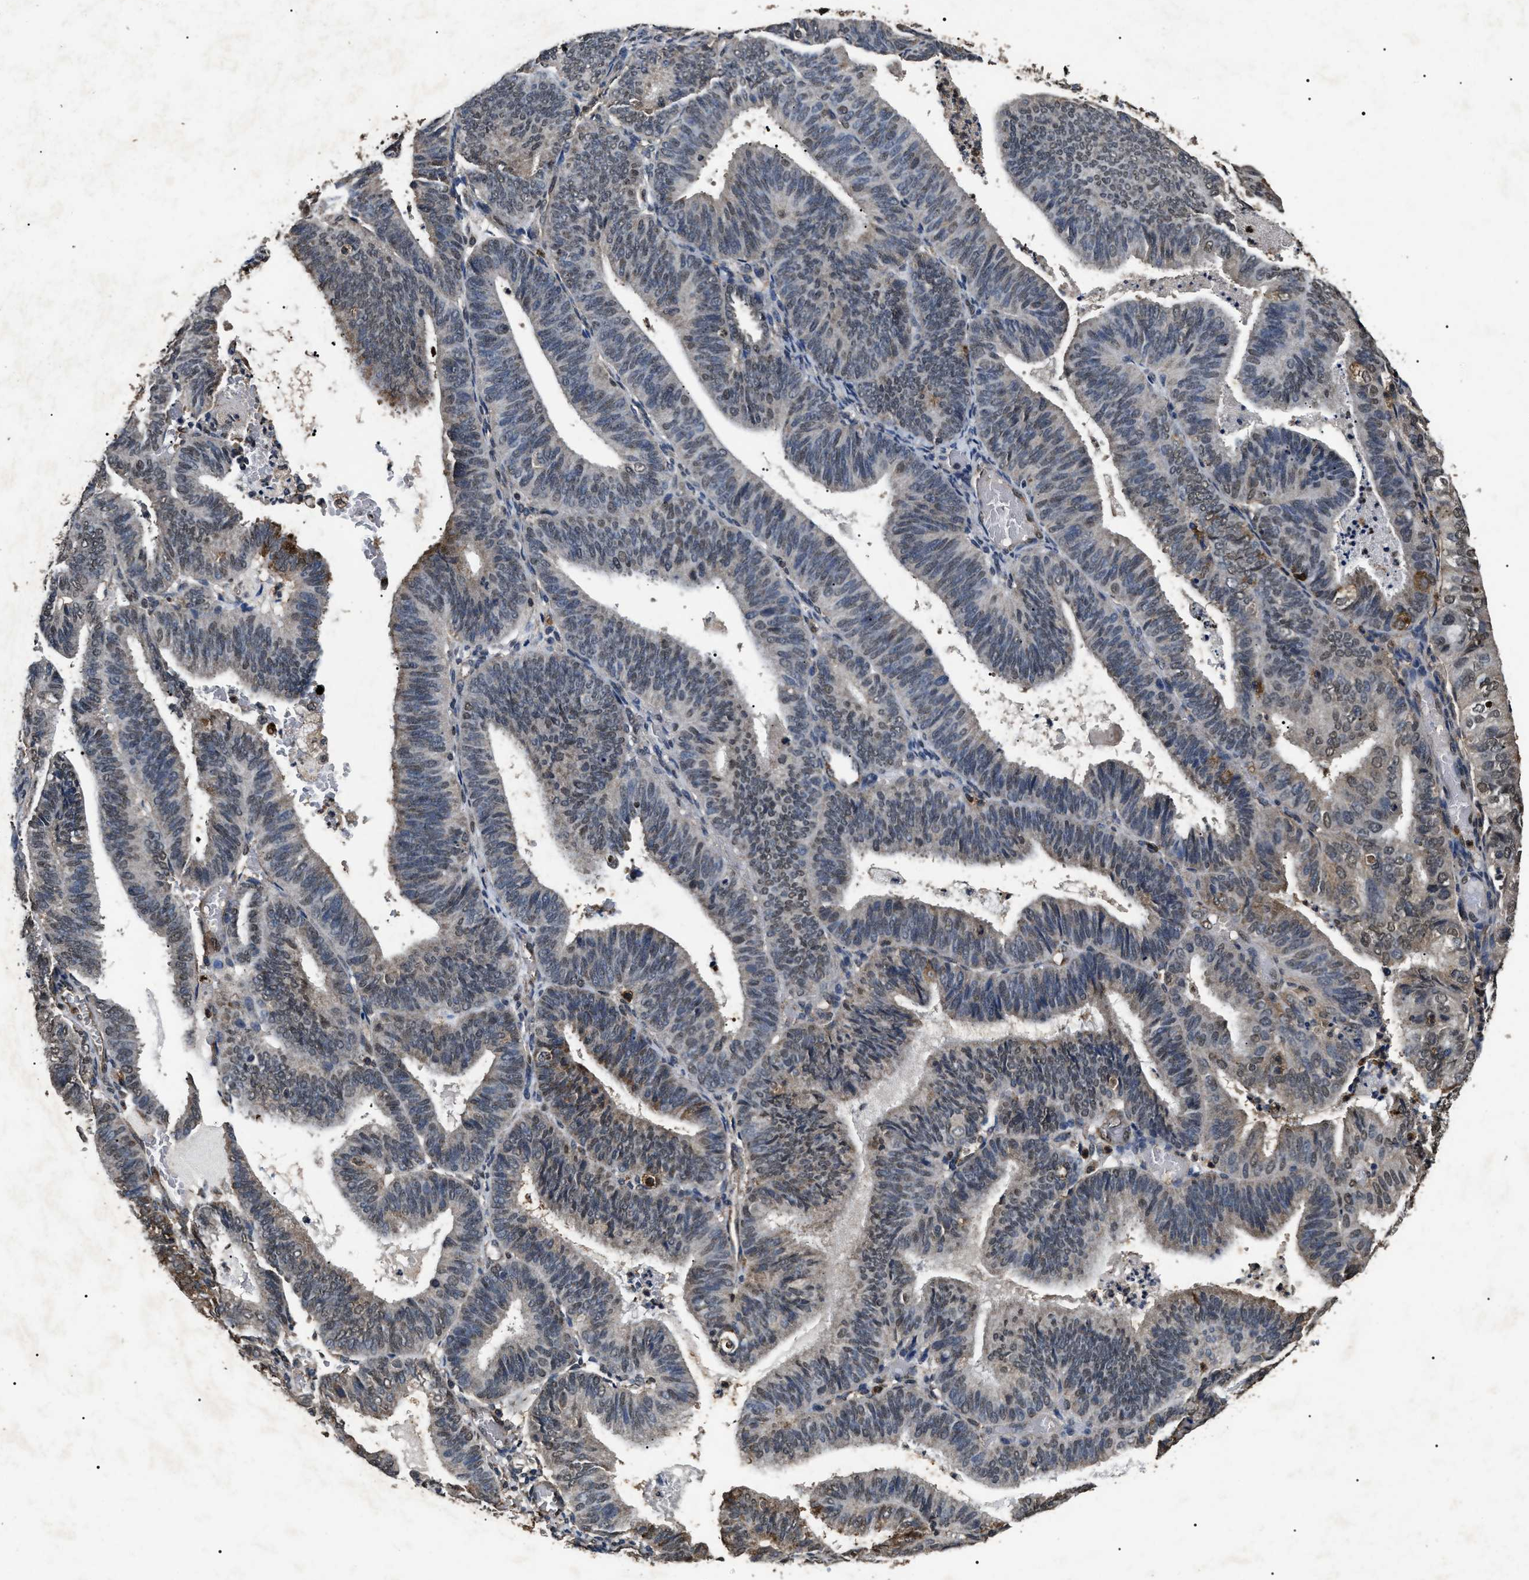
{"staining": {"intensity": "strong", "quantity": "<25%", "location": "cytoplasmic/membranous,nuclear"}, "tissue": "endometrial cancer", "cell_type": "Tumor cells", "image_type": "cancer", "snomed": [{"axis": "morphology", "description": "Adenocarcinoma, NOS"}, {"axis": "topography", "description": "Uterus"}], "caption": "An image of human adenocarcinoma (endometrial) stained for a protein demonstrates strong cytoplasmic/membranous and nuclear brown staining in tumor cells.", "gene": "ANP32E", "patient": {"sex": "female", "age": 60}}